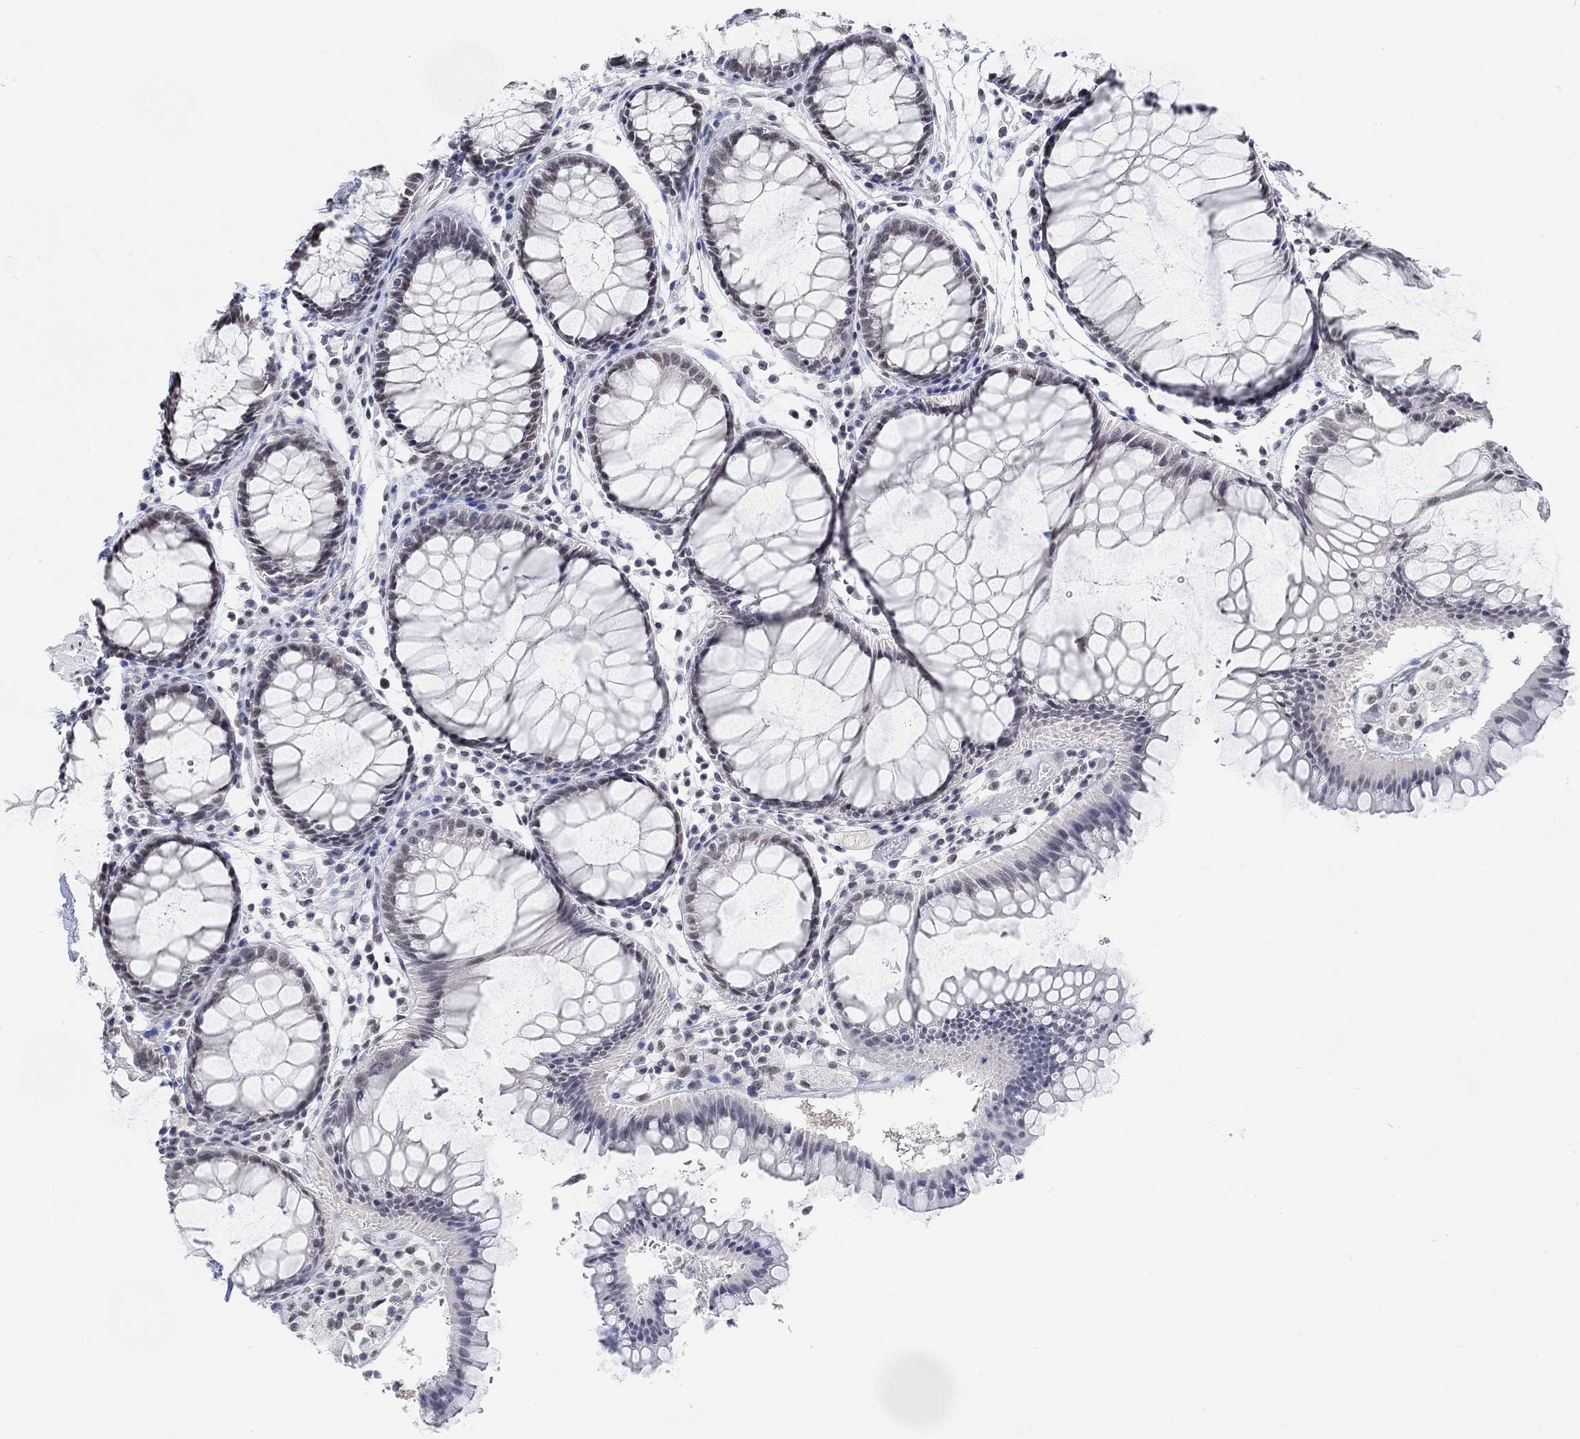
{"staining": {"intensity": "weak", "quantity": "<25%", "location": "nuclear"}, "tissue": "rectum", "cell_type": "Glandular cells", "image_type": "normal", "snomed": [{"axis": "morphology", "description": "Normal tissue, NOS"}, {"axis": "topography", "description": "Rectum"}], "caption": "This is an immunohistochemistry image of benign human rectum. There is no expression in glandular cells.", "gene": "PURG", "patient": {"sex": "female", "age": 68}}